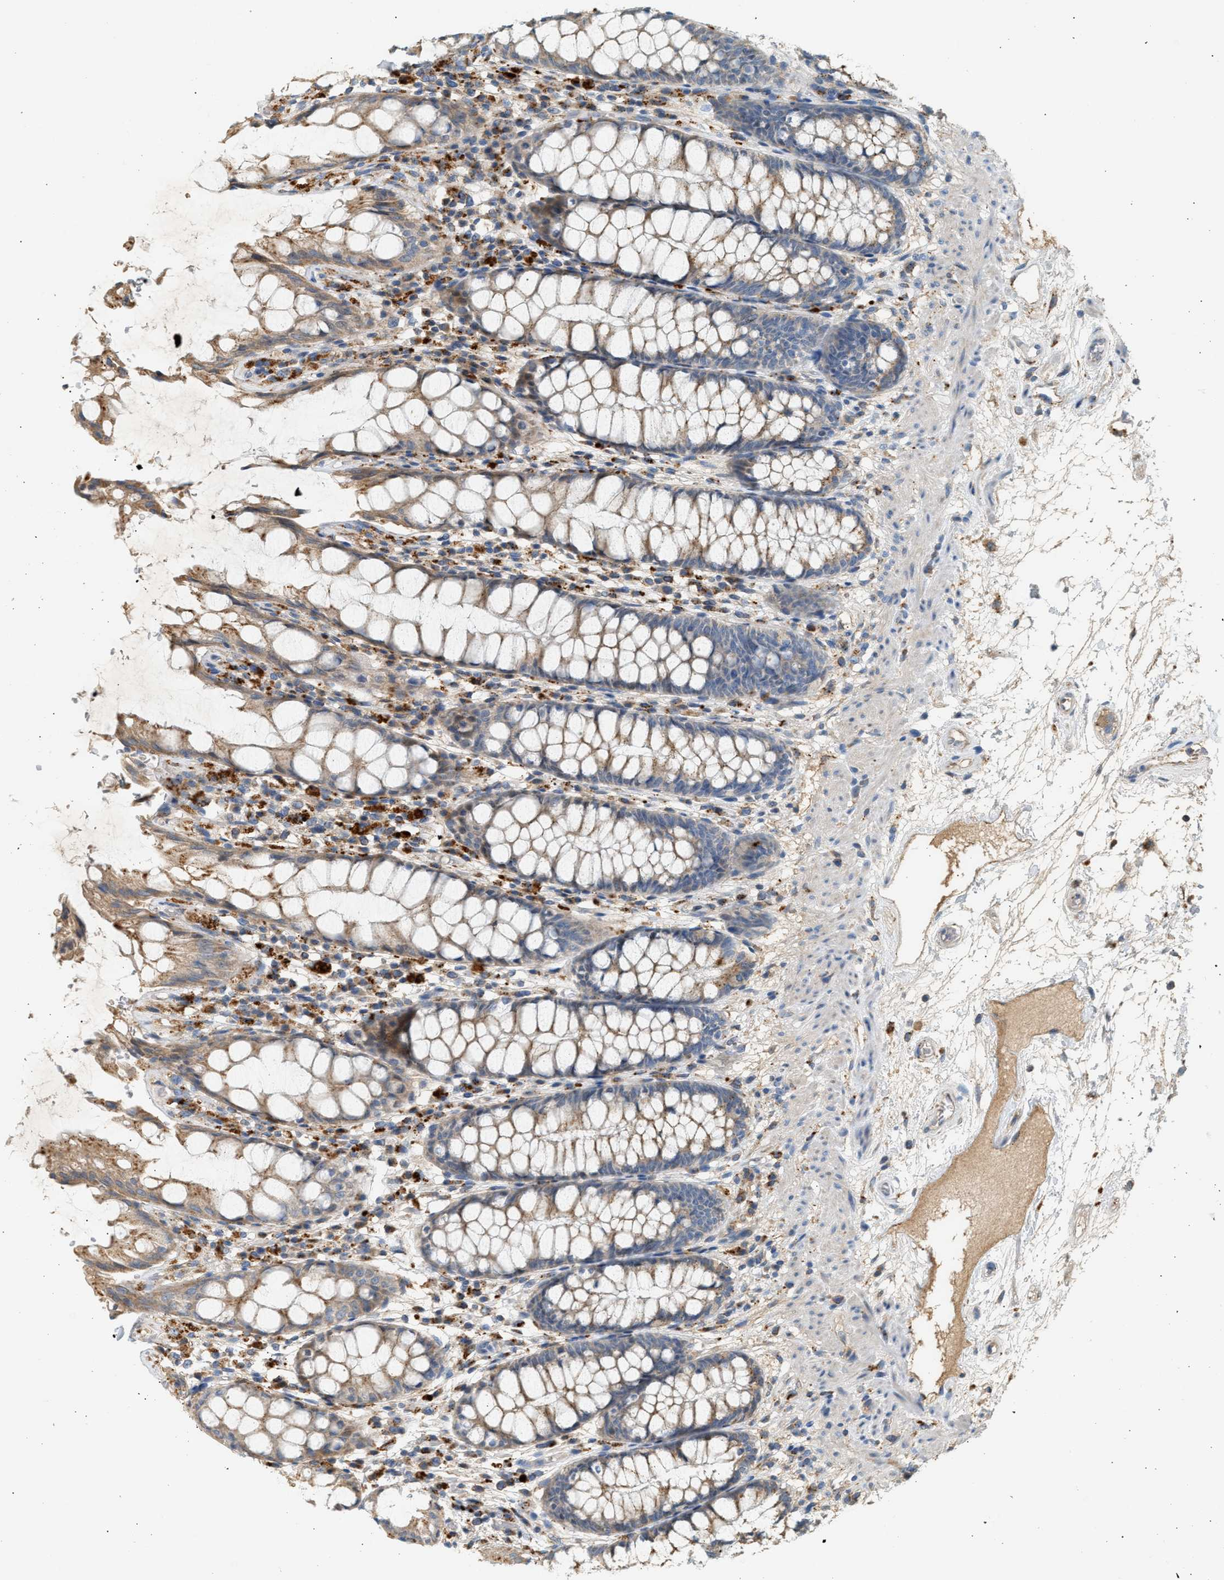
{"staining": {"intensity": "moderate", "quantity": ">75%", "location": "cytoplasmic/membranous"}, "tissue": "rectum", "cell_type": "Glandular cells", "image_type": "normal", "snomed": [{"axis": "morphology", "description": "Normal tissue, NOS"}, {"axis": "topography", "description": "Rectum"}], "caption": "High-power microscopy captured an immunohistochemistry photomicrograph of benign rectum, revealing moderate cytoplasmic/membranous staining in approximately >75% of glandular cells. (Brightfield microscopy of DAB IHC at high magnification).", "gene": "ENTHD1", "patient": {"sex": "male", "age": 64}}